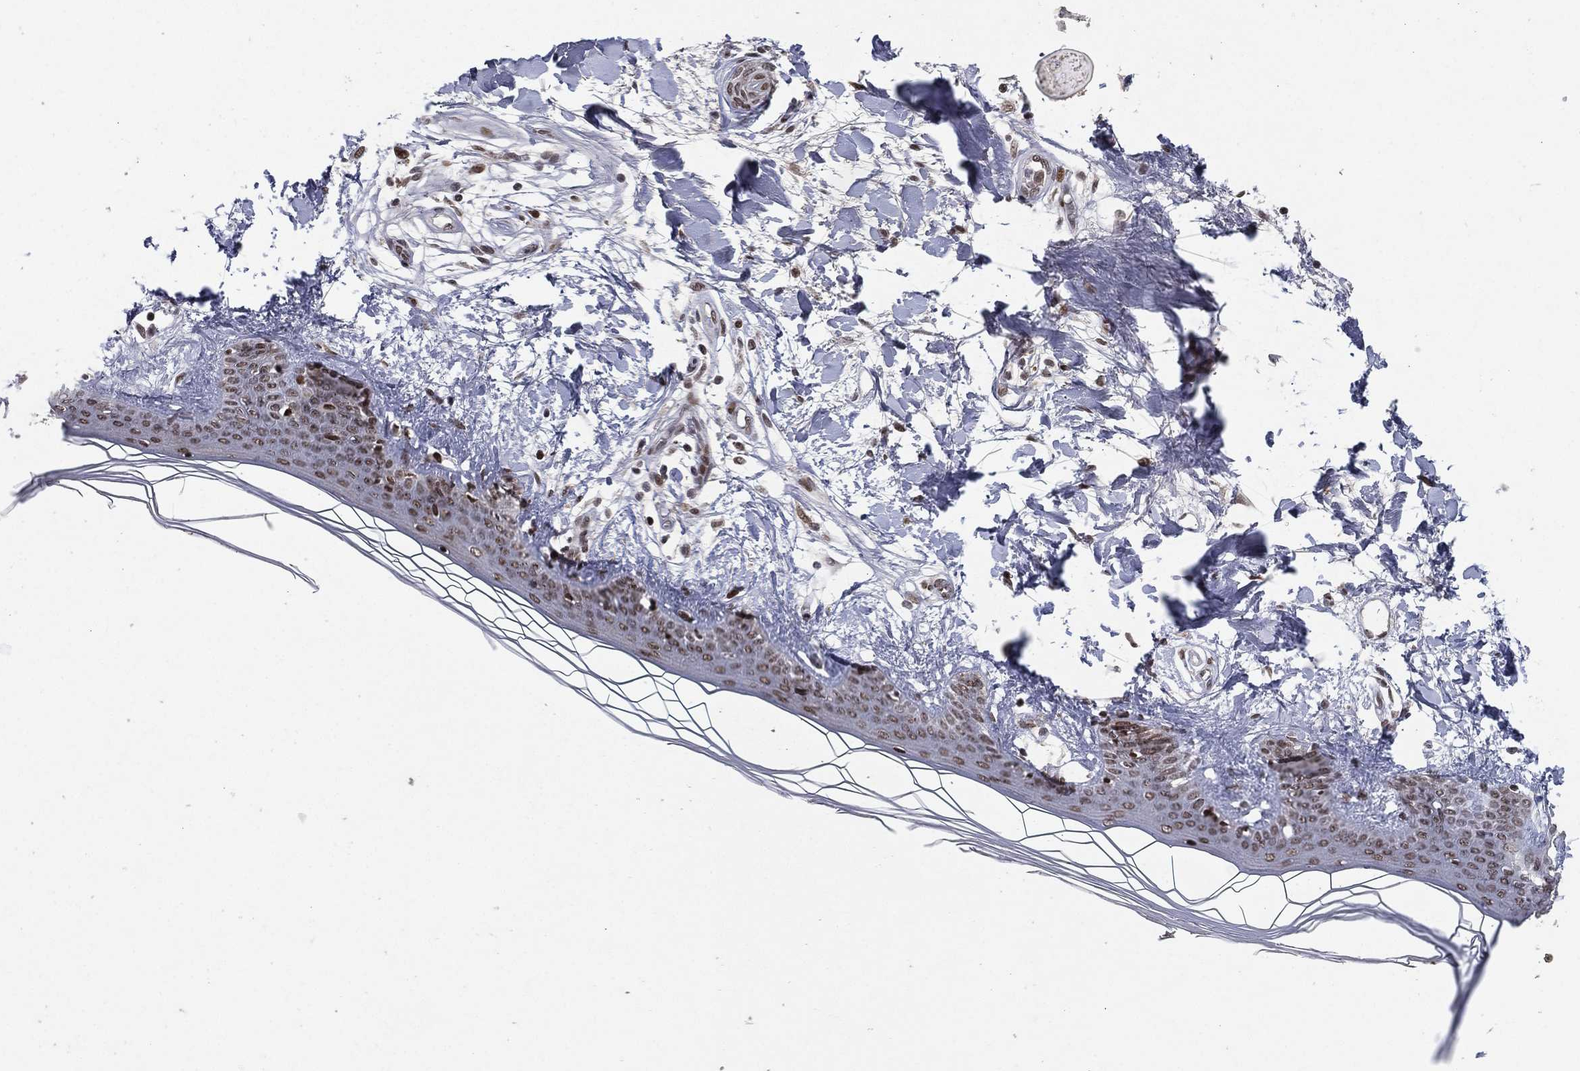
{"staining": {"intensity": "moderate", "quantity": "<25%", "location": "nuclear"}, "tissue": "skin", "cell_type": "Fibroblasts", "image_type": "normal", "snomed": [{"axis": "morphology", "description": "Normal tissue, NOS"}, {"axis": "morphology", "description": "Malignant melanoma, NOS"}, {"axis": "topography", "description": "Skin"}], "caption": "Immunohistochemical staining of benign human skin exhibits low levels of moderate nuclear expression in approximately <25% of fibroblasts.", "gene": "RTF1", "patient": {"sex": "female", "age": 34}}